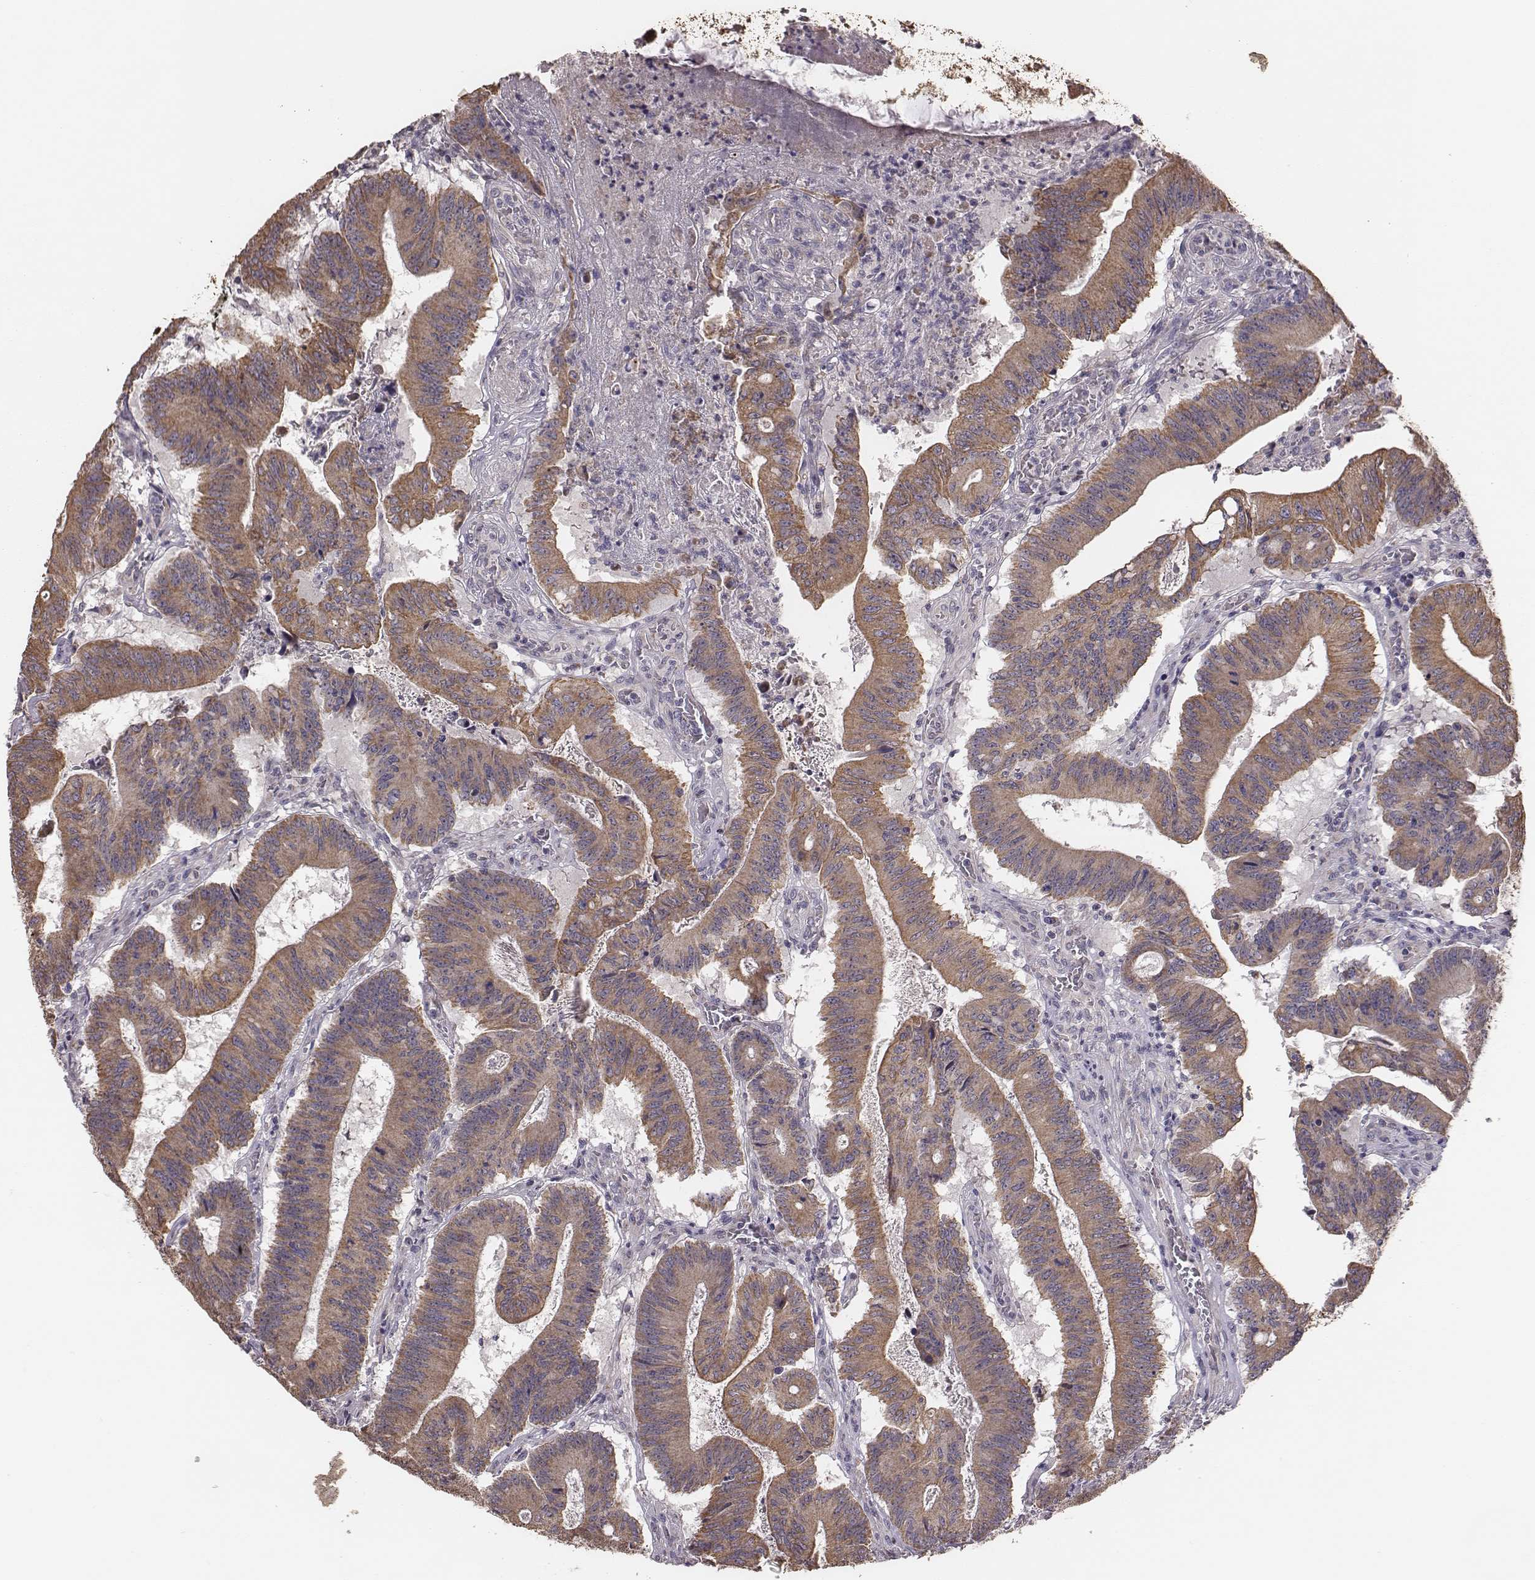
{"staining": {"intensity": "weak", "quantity": ">75%", "location": "cytoplasmic/membranous"}, "tissue": "colorectal cancer", "cell_type": "Tumor cells", "image_type": "cancer", "snomed": [{"axis": "morphology", "description": "Adenocarcinoma, NOS"}, {"axis": "topography", "description": "Colon"}], "caption": "Weak cytoplasmic/membranous staining is appreciated in about >75% of tumor cells in colorectal cancer.", "gene": "HAVCR1", "patient": {"sex": "female", "age": 70}}